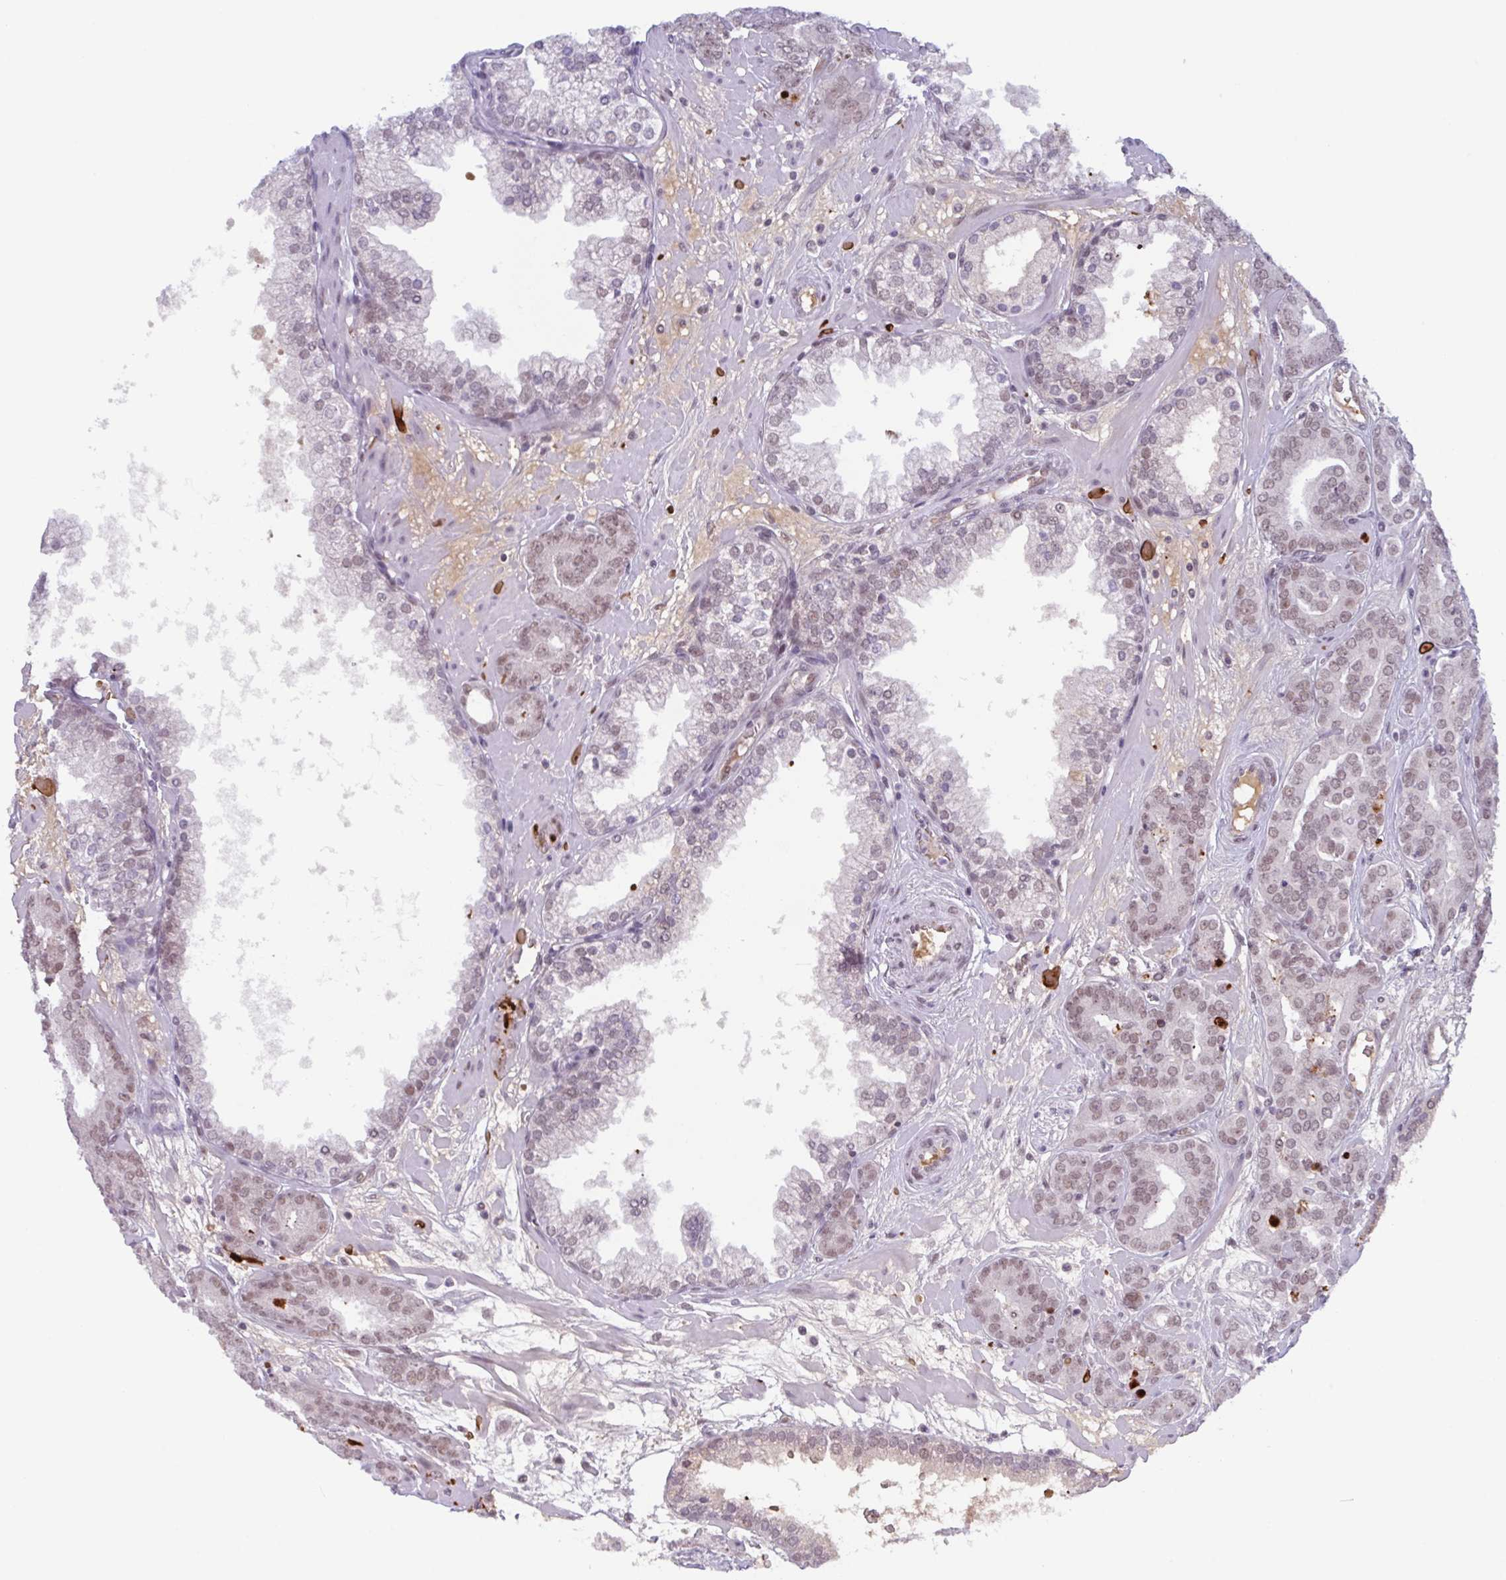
{"staining": {"intensity": "moderate", "quantity": ">75%", "location": "nuclear"}, "tissue": "prostate cancer", "cell_type": "Tumor cells", "image_type": "cancer", "snomed": [{"axis": "morphology", "description": "Adenocarcinoma, High grade"}, {"axis": "topography", "description": "Prostate"}], "caption": "Immunohistochemical staining of human prostate cancer (adenocarcinoma (high-grade)) demonstrates medium levels of moderate nuclear protein staining in about >75% of tumor cells.", "gene": "PLG", "patient": {"sex": "male", "age": 66}}